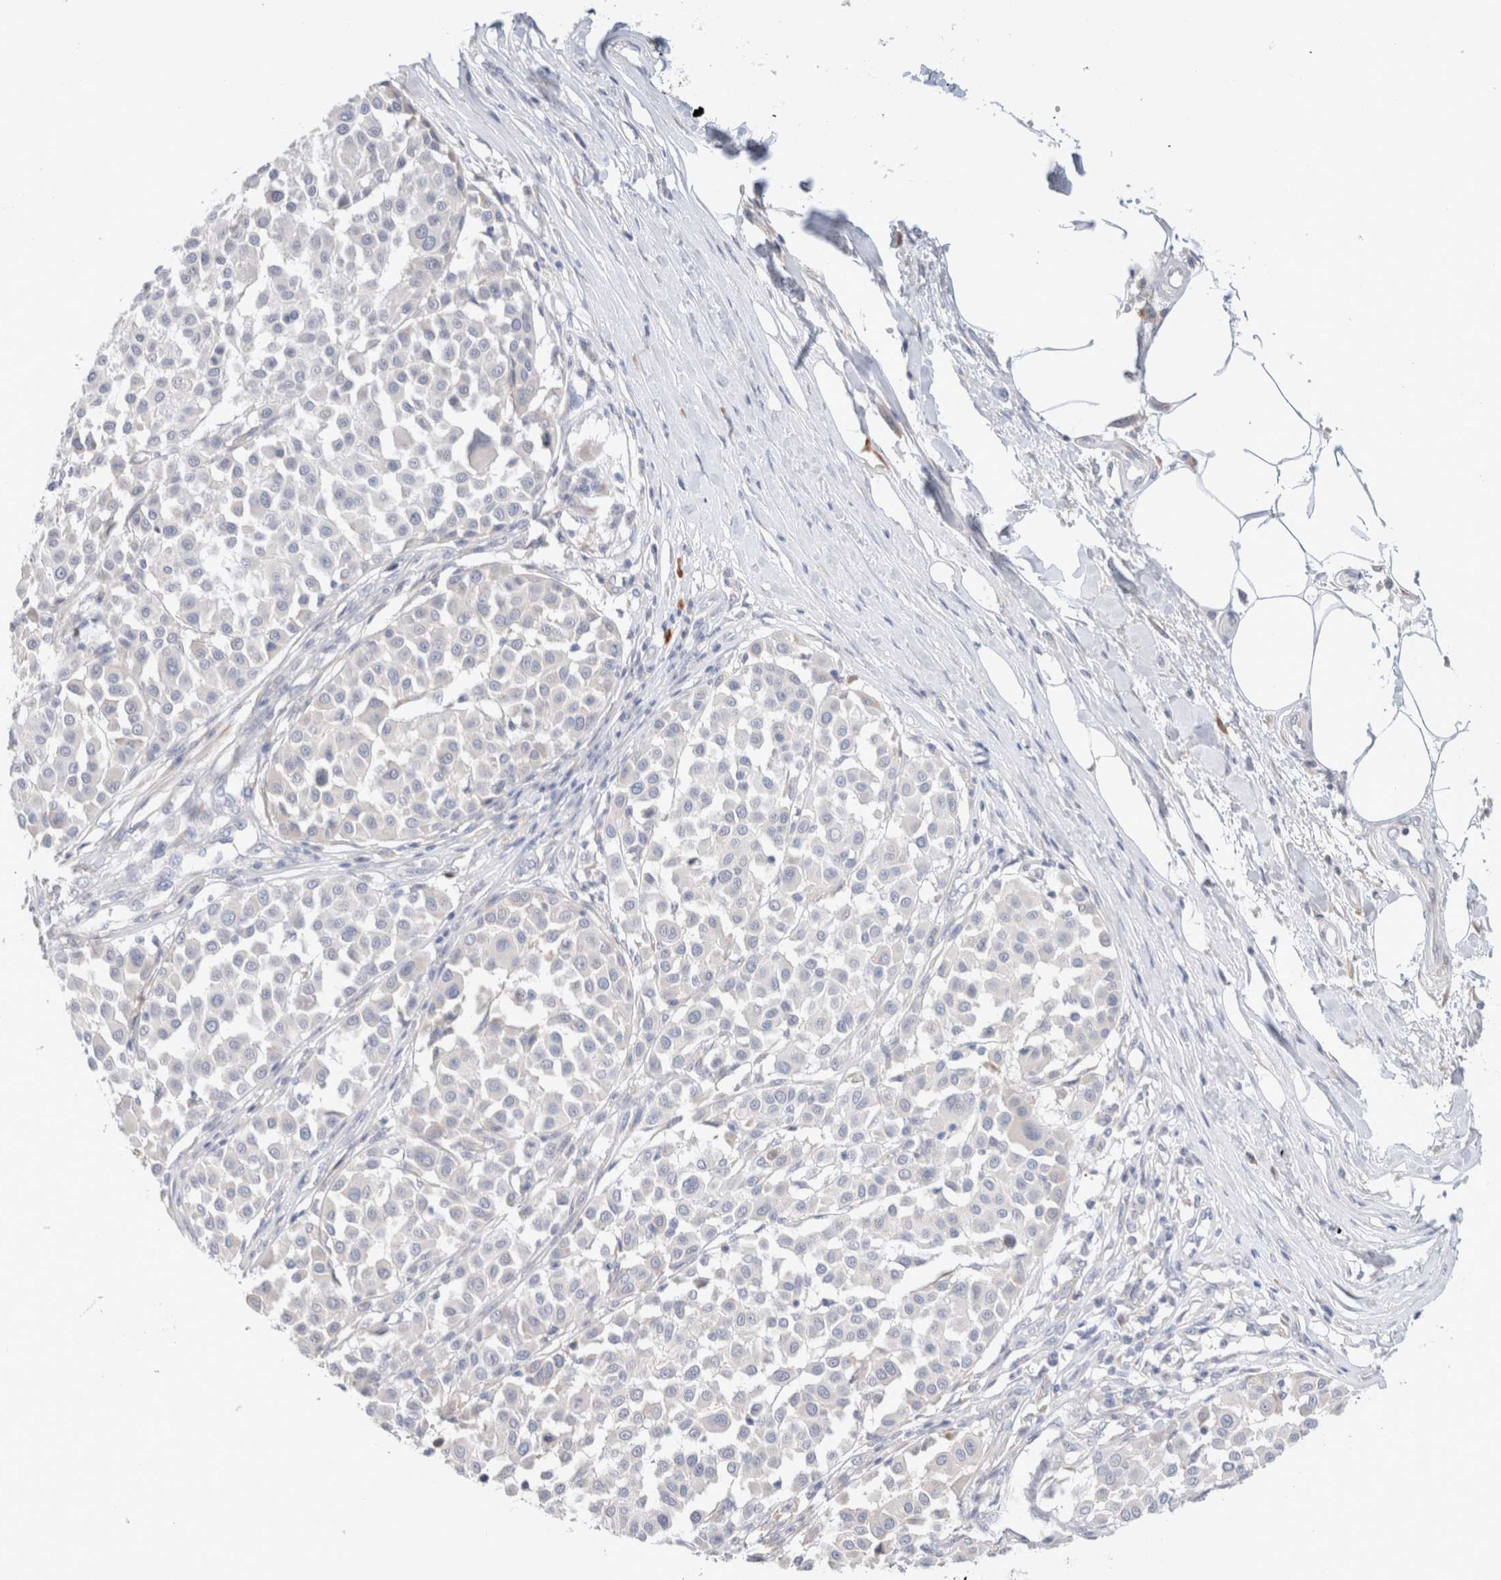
{"staining": {"intensity": "negative", "quantity": "none", "location": "none"}, "tissue": "melanoma", "cell_type": "Tumor cells", "image_type": "cancer", "snomed": [{"axis": "morphology", "description": "Malignant melanoma, Metastatic site"}, {"axis": "topography", "description": "Soft tissue"}], "caption": "Immunohistochemical staining of human malignant melanoma (metastatic site) displays no significant positivity in tumor cells. Nuclei are stained in blue.", "gene": "GADD45G", "patient": {"sex": "male", "age": 41}}